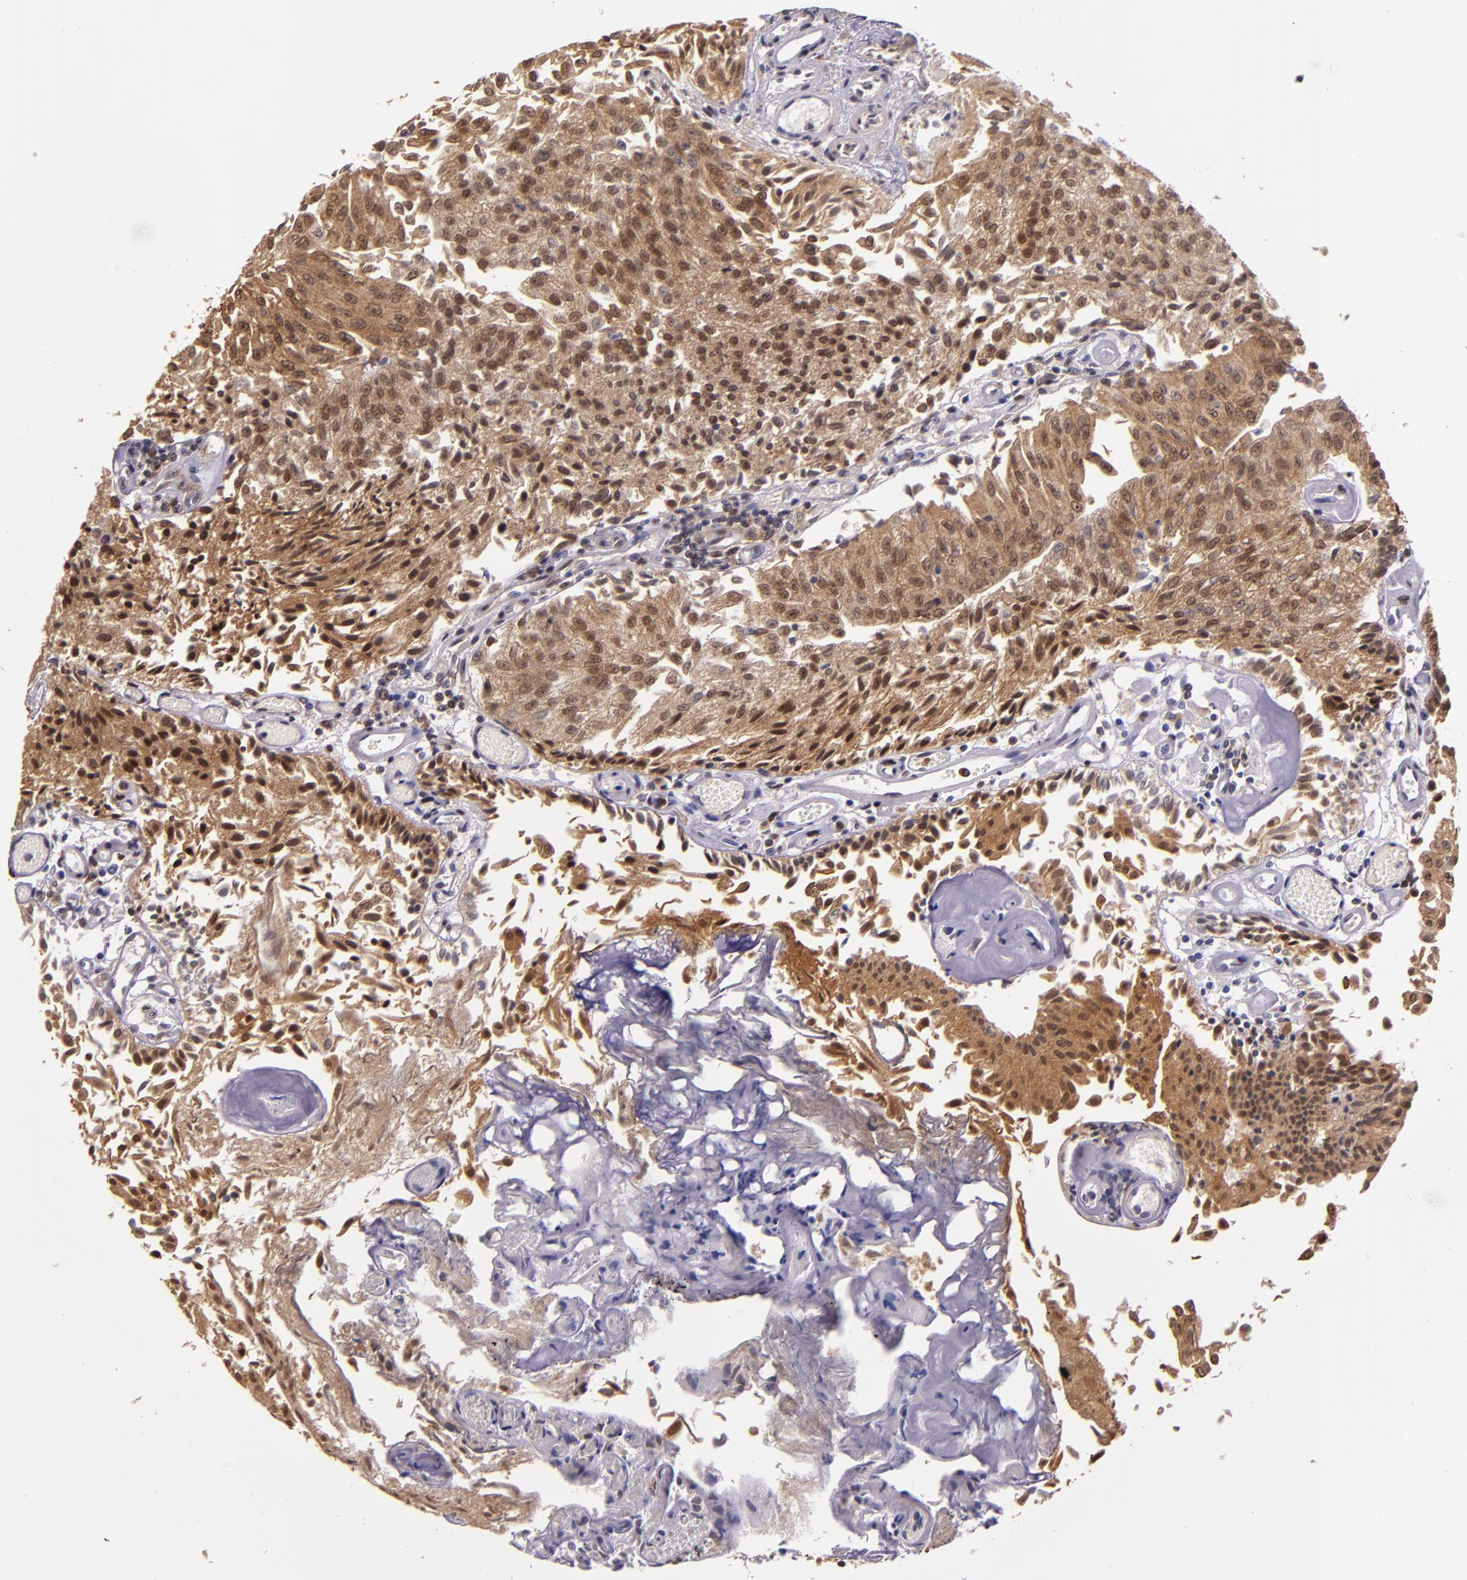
{"staining": {"intensity": "strong", "quantity": ">75%", "location": "cytoplasmic/membranous,nuclear"}, "tissue": "urothelial cancer", "cell_type": "Tumor cells", "image_type": "cancer", "snomed": [{"axis": "morphology", "description": "Urothelial carcinoma, Low grade"}, {"axis": "topography", "description": "Urinary bladder"}], "caption": "A photomicrograph showing strong cytoplasmic/membranous and nuclear positivity in approximately >75% of tumor cells in urothelial cancer, as visualized by brown immunohistochemical staining.", "gene": "STAT6", "patient": {"sex": "male", "age": 86}}